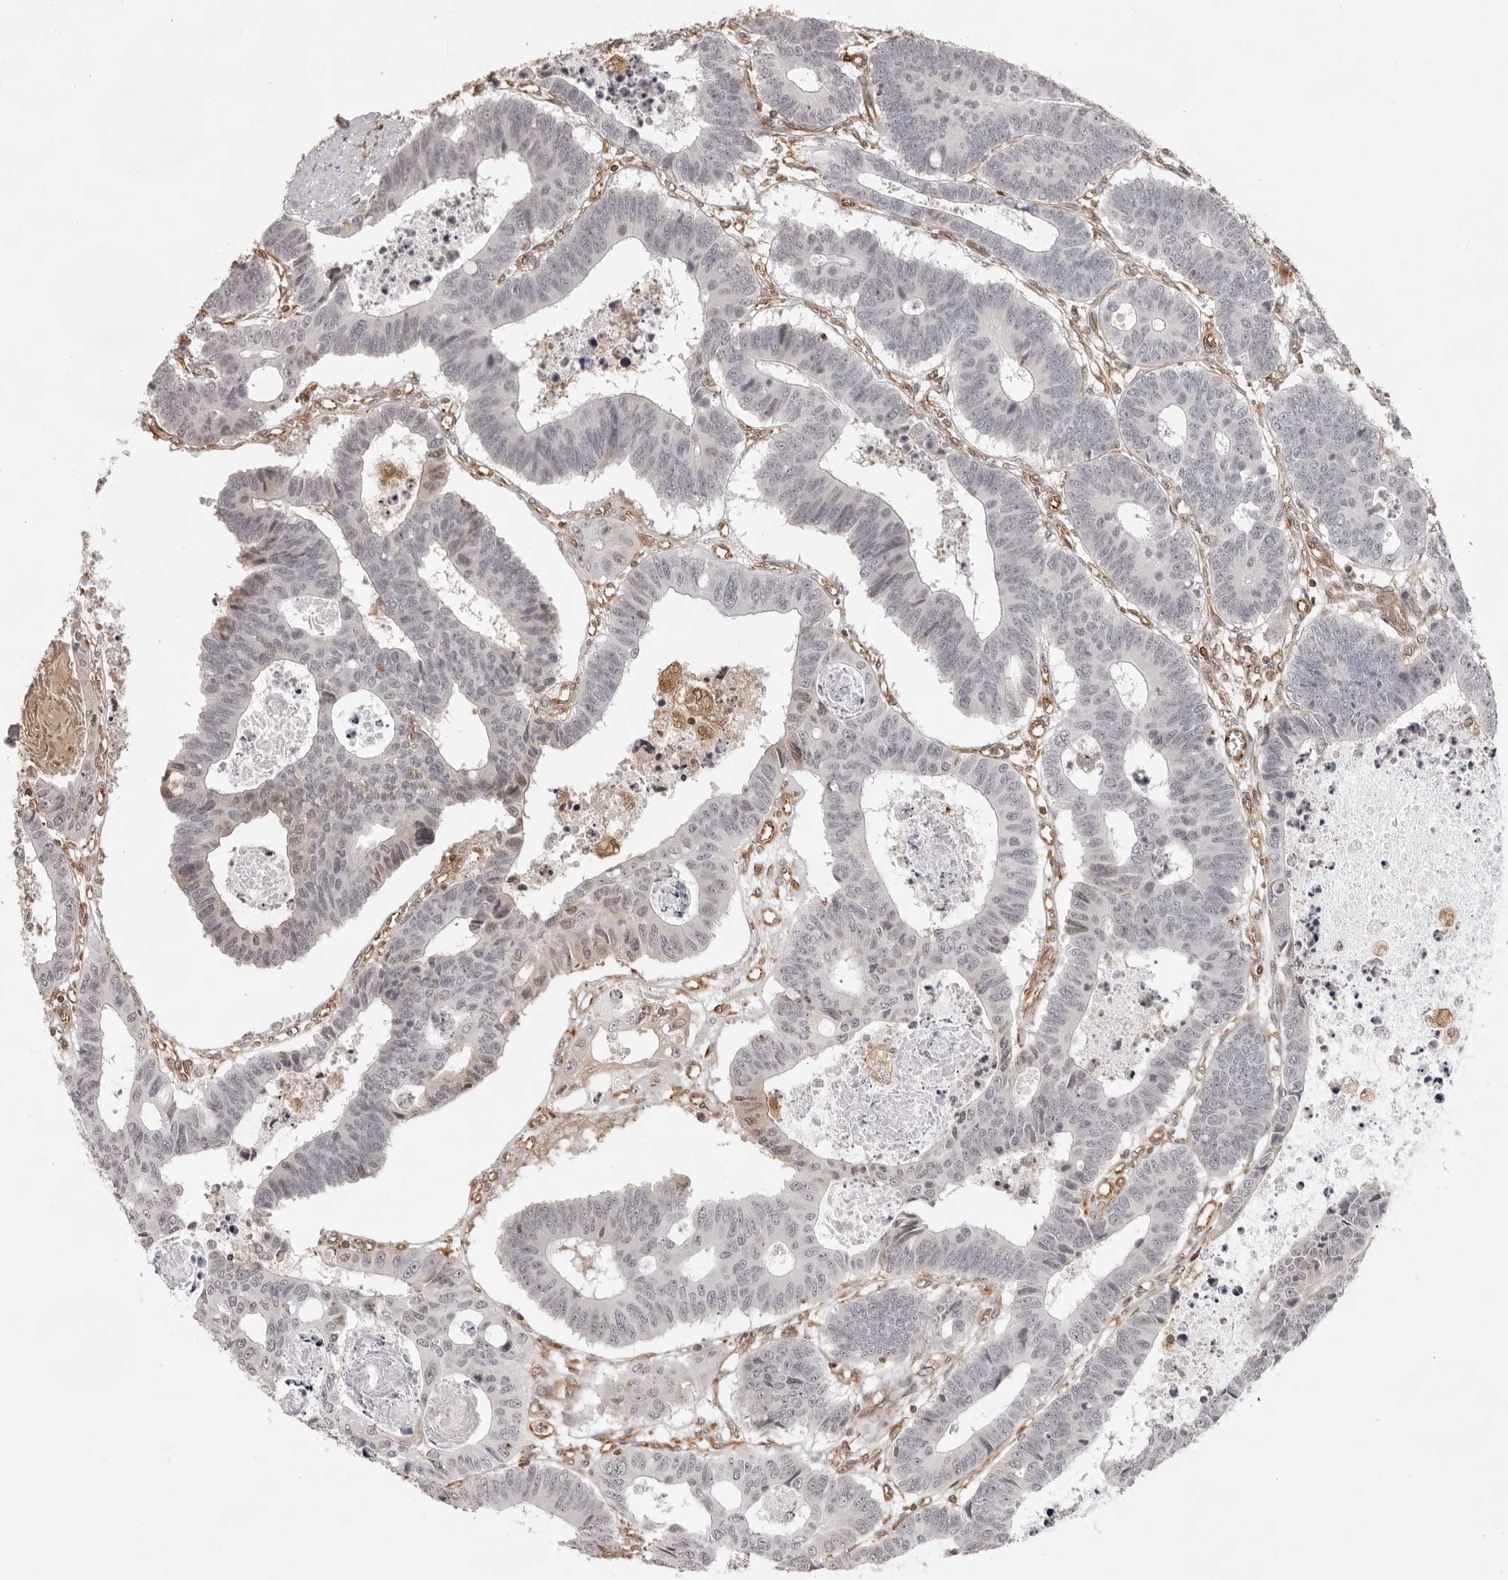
{"staining": {"intensity": "negative", "quantity": "none", "location": "none"}, "tissue": "colorectal cancer", "cell_type": "Tumor cells", "image_type": "cancer", "snomed": [{"axis": "morphology", "description": "Adenocarcinoma, NOS"}, {"axis": "topography", "description": "Rectum"}], "caption": "DAB immunohistochemical staining of human colorectal cancer shows no significant staining in tumor cells. (Brightfield microscopy of DAB (3,3'-diaminobenzidine) immunohistochemistry at high magnification).", "gene": "DYNLT5", "patient": {"sex": "male", "age": 84}}